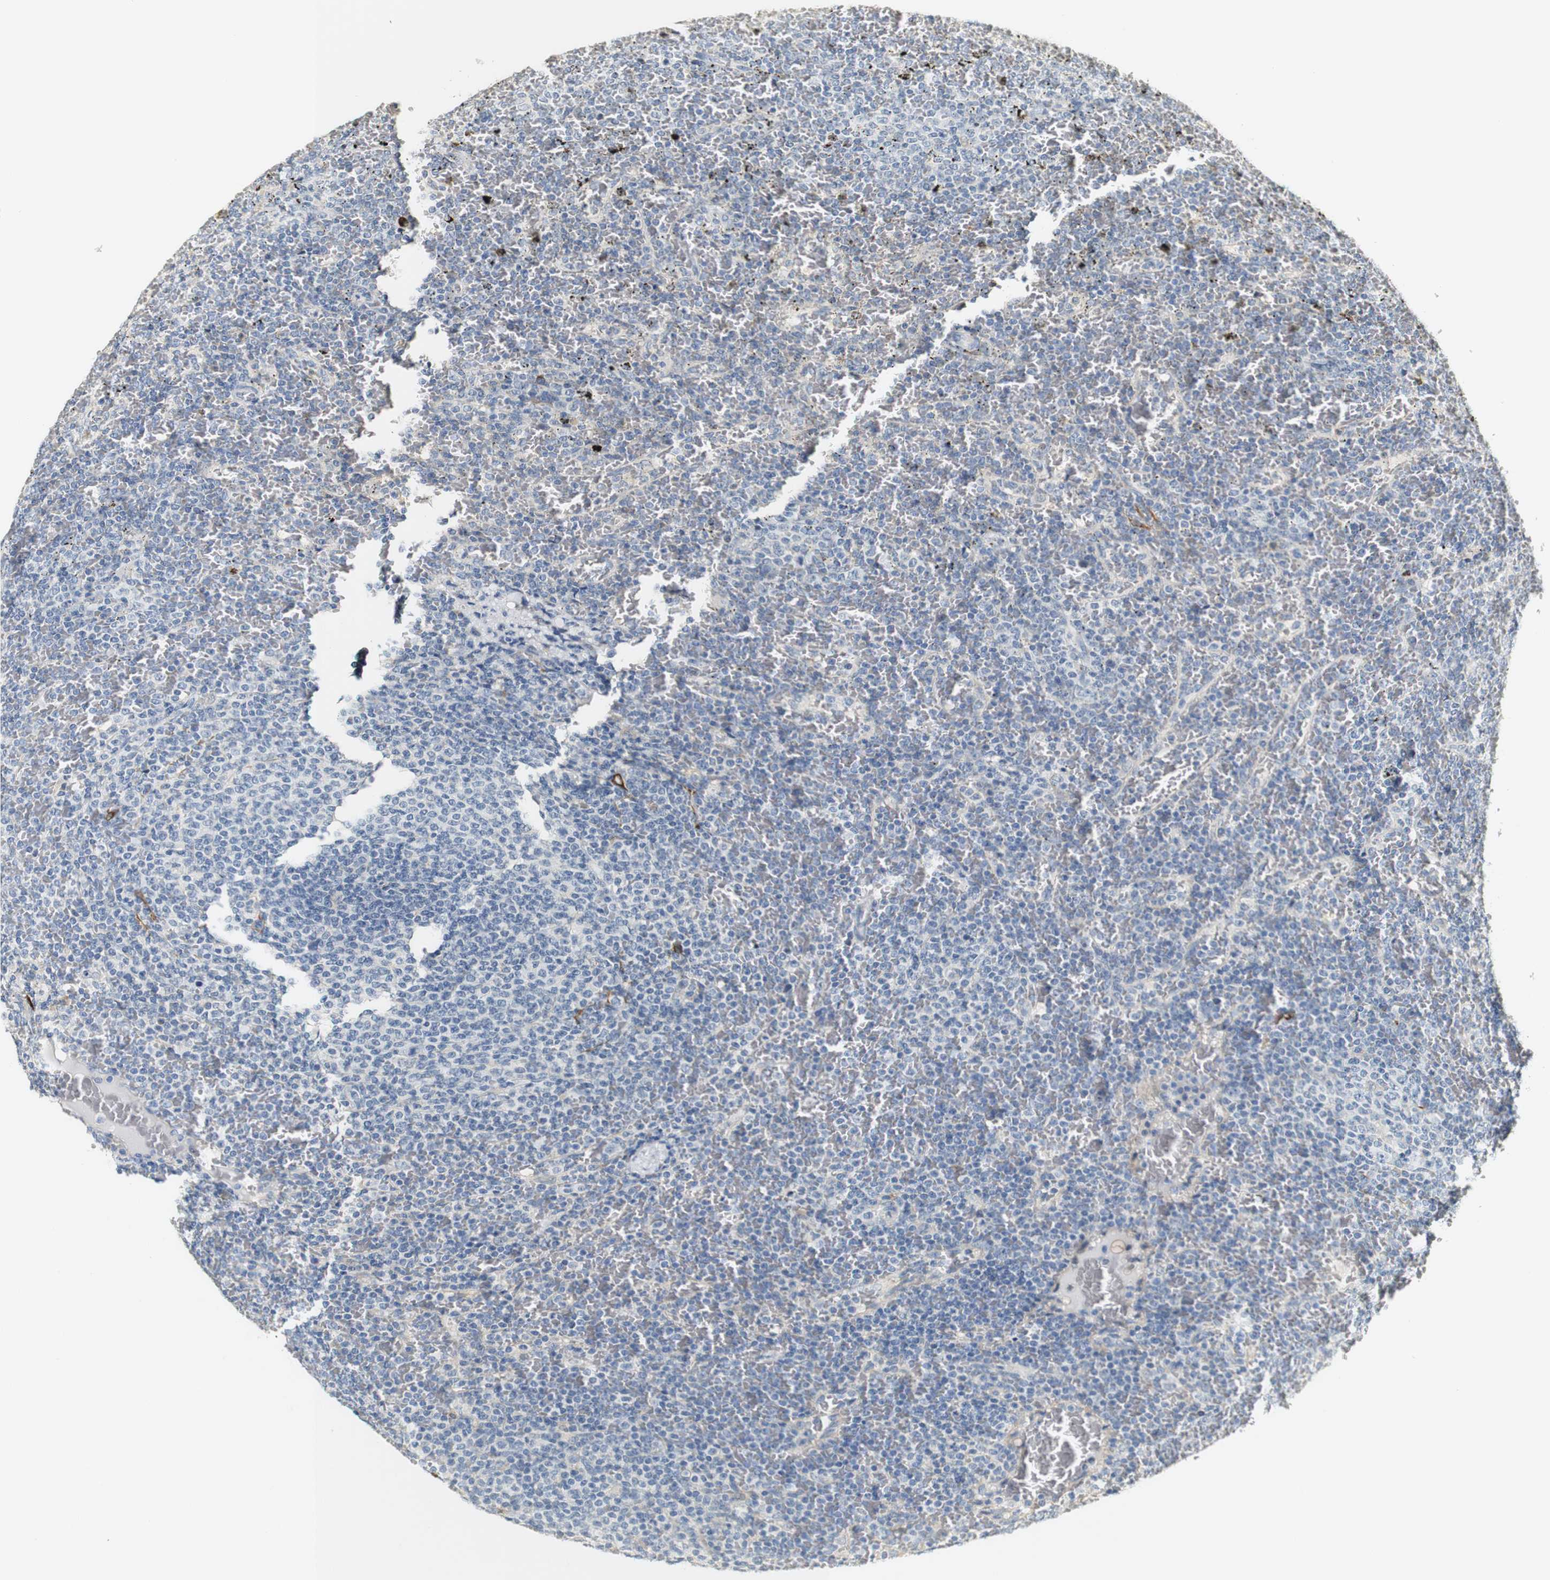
{"staining": {"intensity": "negative", "quantity": "none", "location": "none"}, "tissue": "lymphoma", "cell_type": "Tumor cells", "image_type": "cancer", "snomed": [{"axis": "morphology", "description": "Malignant lymphoma, non-Hodgkin's type, Low grade"}, {"axis": "topography", "description": "Spleen"}], "caption": "DAB immunohistochemical staining of lymphoma displays no significant expression in tumor cells.", "gene": "FMO3", "patient": {"sex": "female", "age": 77}}